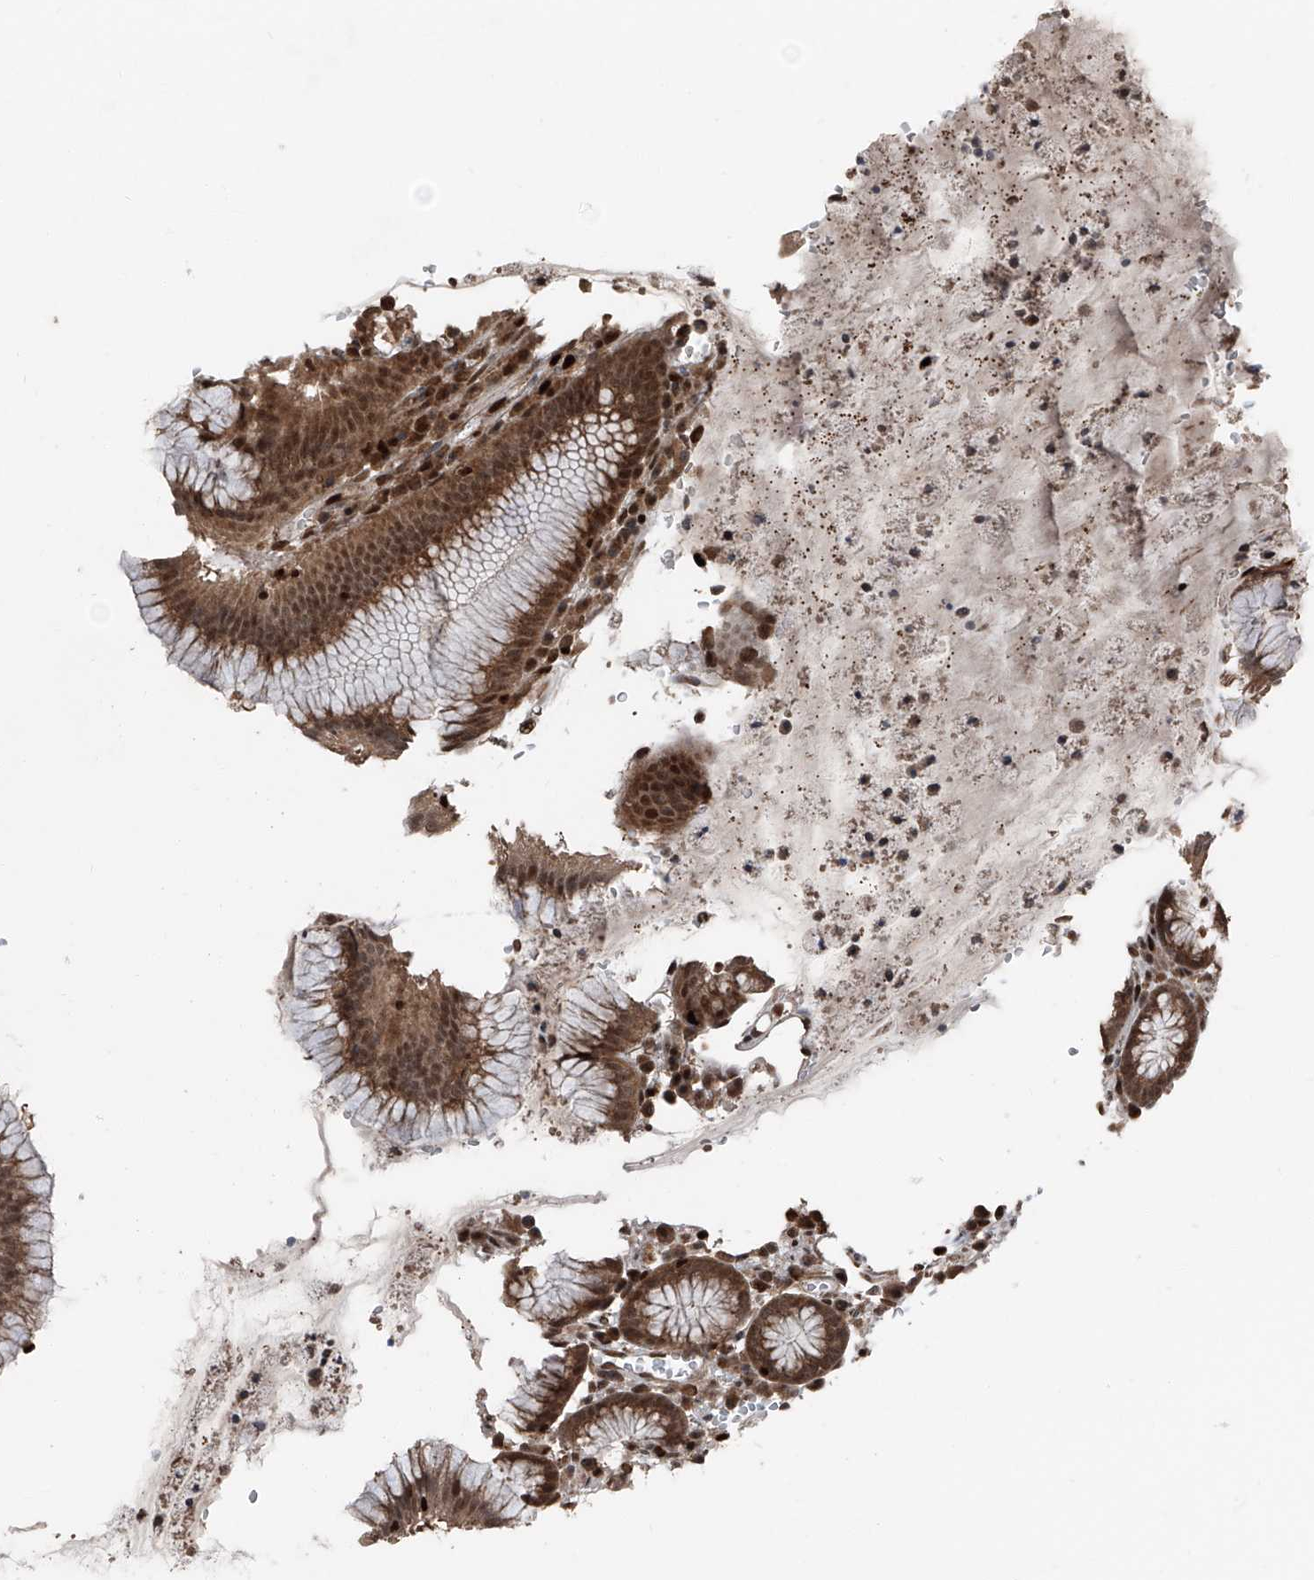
{"staining": {"intensity": "strong", "quantity": ">75%", "location": "cytoplasmic/membranous,nuclear"}, "tissue": "stomach", "cell_type": "Glandular cells", "image_type": "normal", "snomed": [{"axis": "morphology", "description": "Normal tissue, NOS"}, {"axis": "topography", "description": "Stomach"}], "caption": "The immunohistochemical stain labels strong cytoplasmic/membranous,nuclear positivity in glandular cells of unremarkable stomach.", "gene": "FKBP5", "patient": {"sex": "male", "age": 55}}